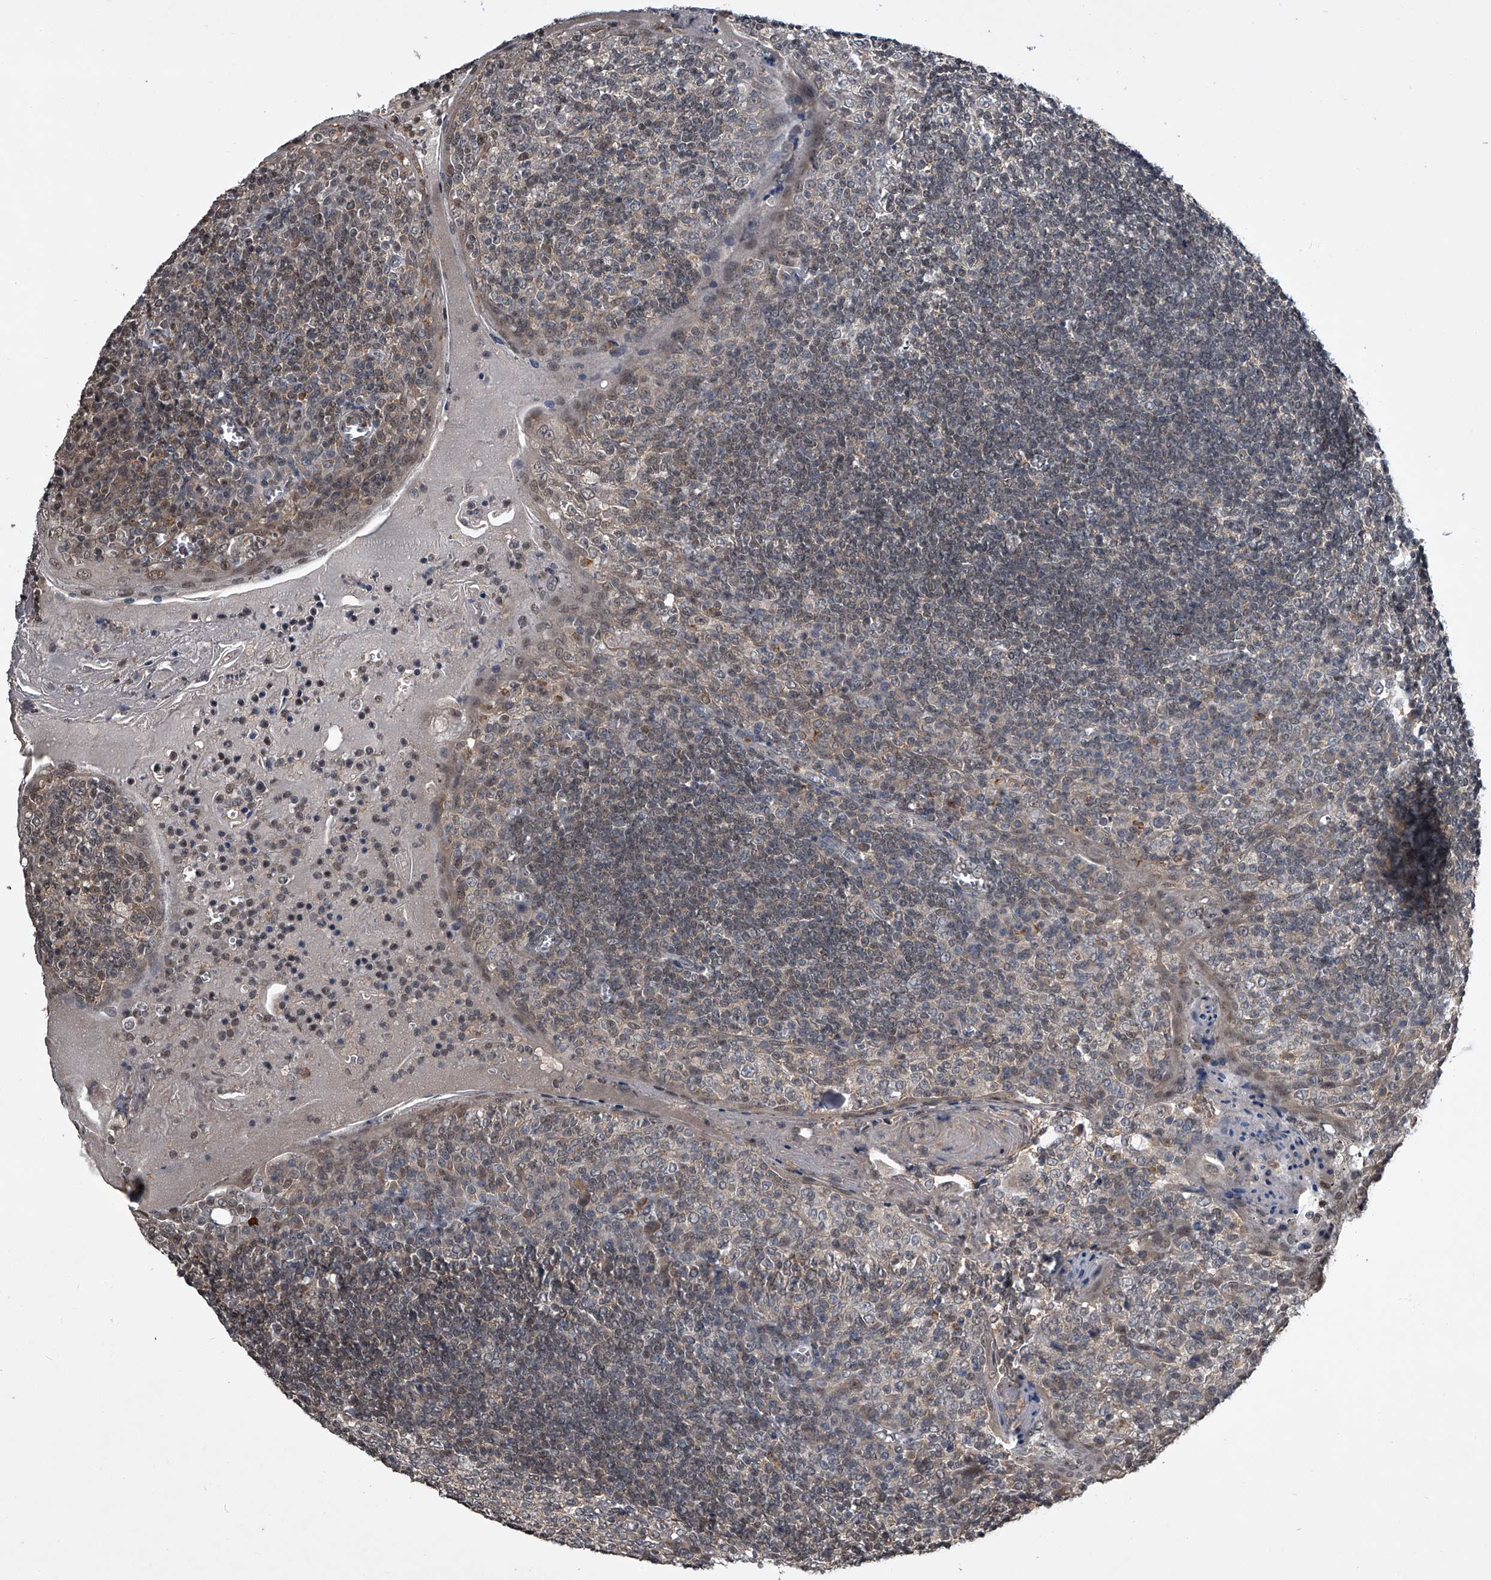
{"staining": {"intensity": "weak", "quantity": "25%-75%", "location": "cytoplasmic/membranous"}, "tissue": "tonsil", "cell_type": "Germinal center cells", "image_type": "normal", "snomed": [{"axis": "morphology", "description": "Normal tissue, NOS"}, {"axis": "topography", "description": "Tonsil"}], "caption": "Immunohistochemical staining of unremarkable human tonsil shows weak cytoplasmic/membranous protein staining in about 25%-75% of germinal center cells.", "gene": "TSNAX", "patient": {"sex": "male", "age": 27}}